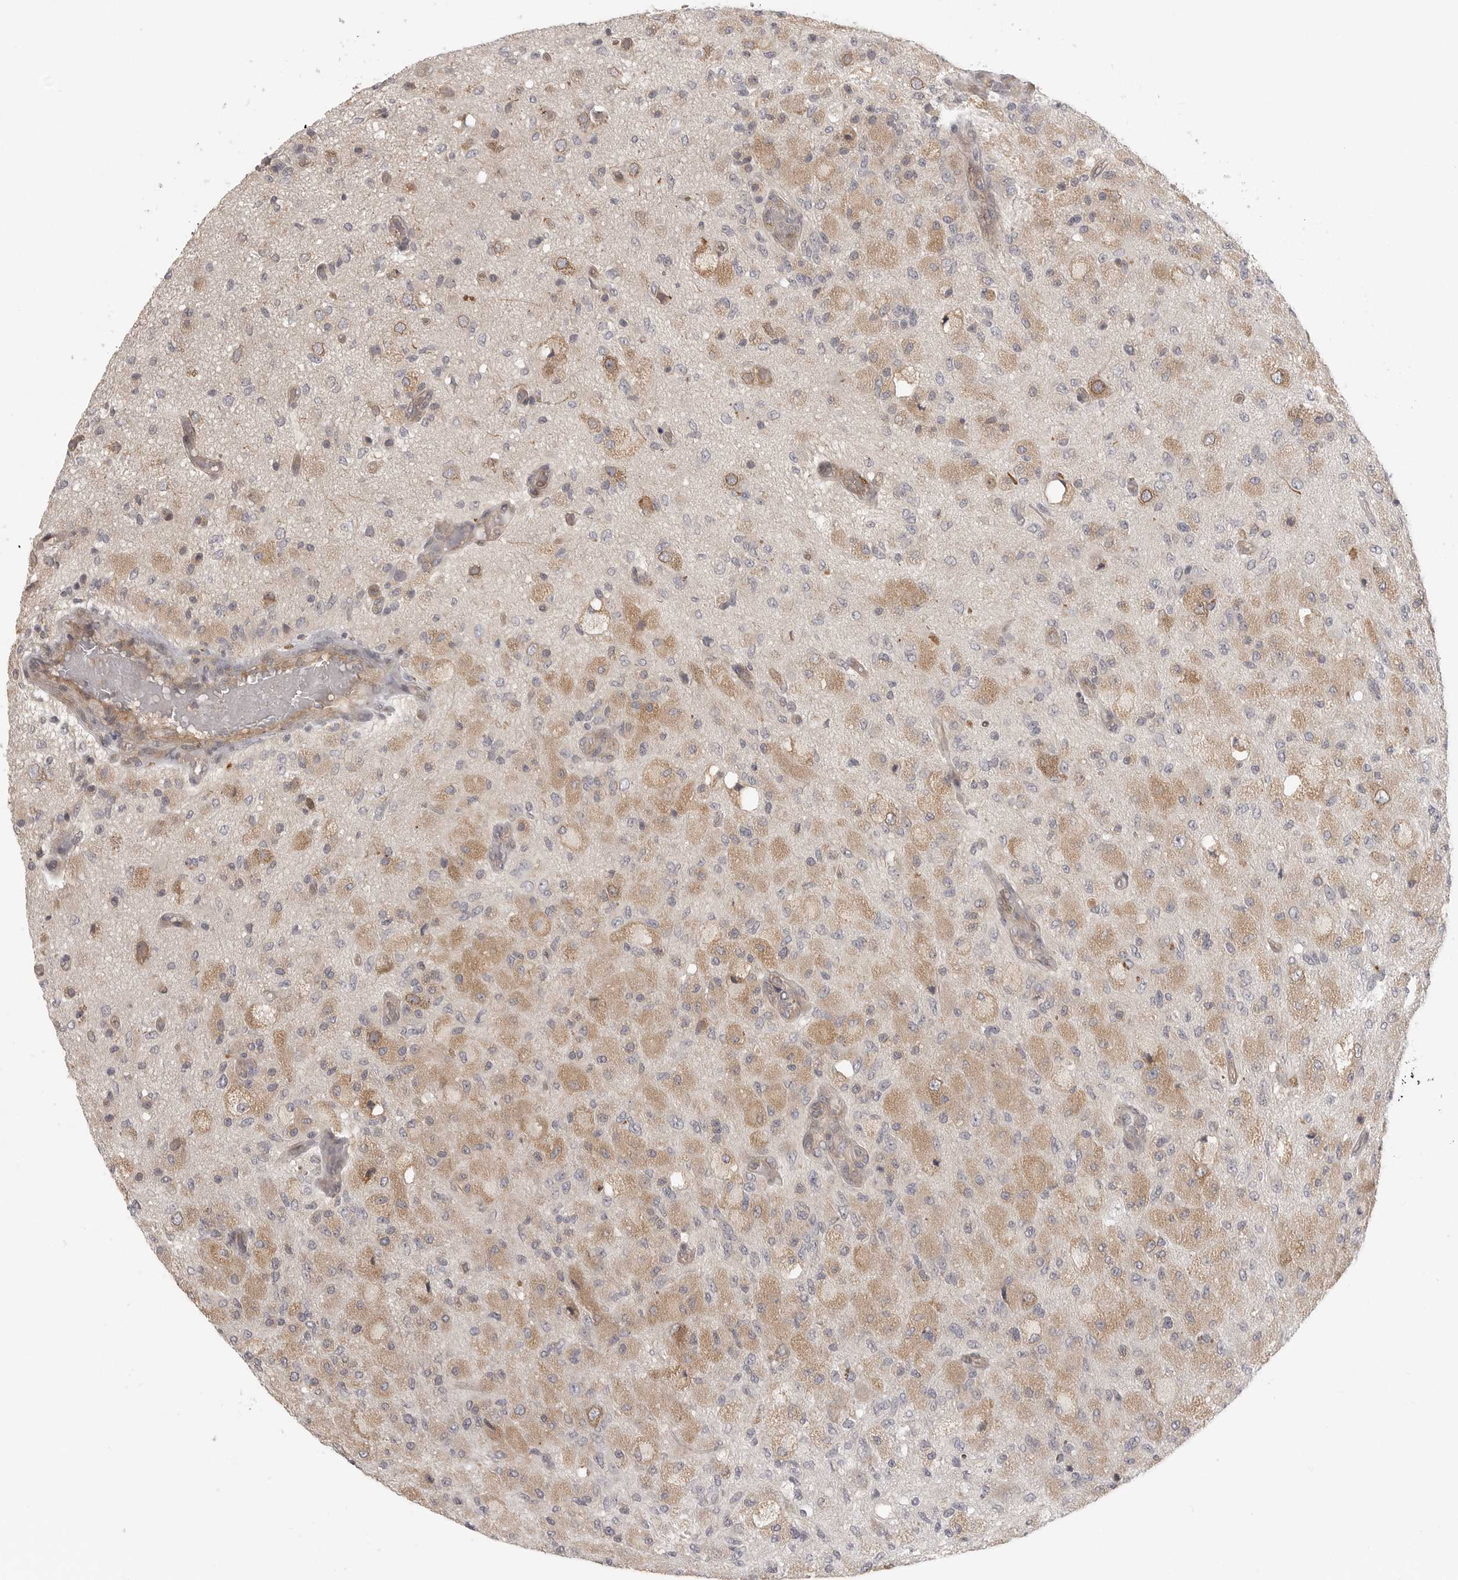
{"staining": {"intensity": "weak", "quantity": "25%-75%", "location": "cytoplasmic/membranous"}, "tissue": "glioma", "cell_type": "Tumor cells", "image_type": "cancer", "snomed": [{"axis": "morphology", "description": "Normal tissue, NOS"}, {"axis": "morphology", "description": "Glioma, malignant, High grade"}, {"axis": "topography", "description": "Cerebral cortex"}], "caption": "Immunohistochemistry (IHC) micrograph of neoplastic tissue: human glioma stained using IHC demonstrates low levels of weak protein expression localized specifically in the cytoplasmic/membranous of tumor cells, appearing as a cytoplasmic/membranous brown color.", "gene": "CCPG1", "patient": {"sex": "male", "age": 77}}